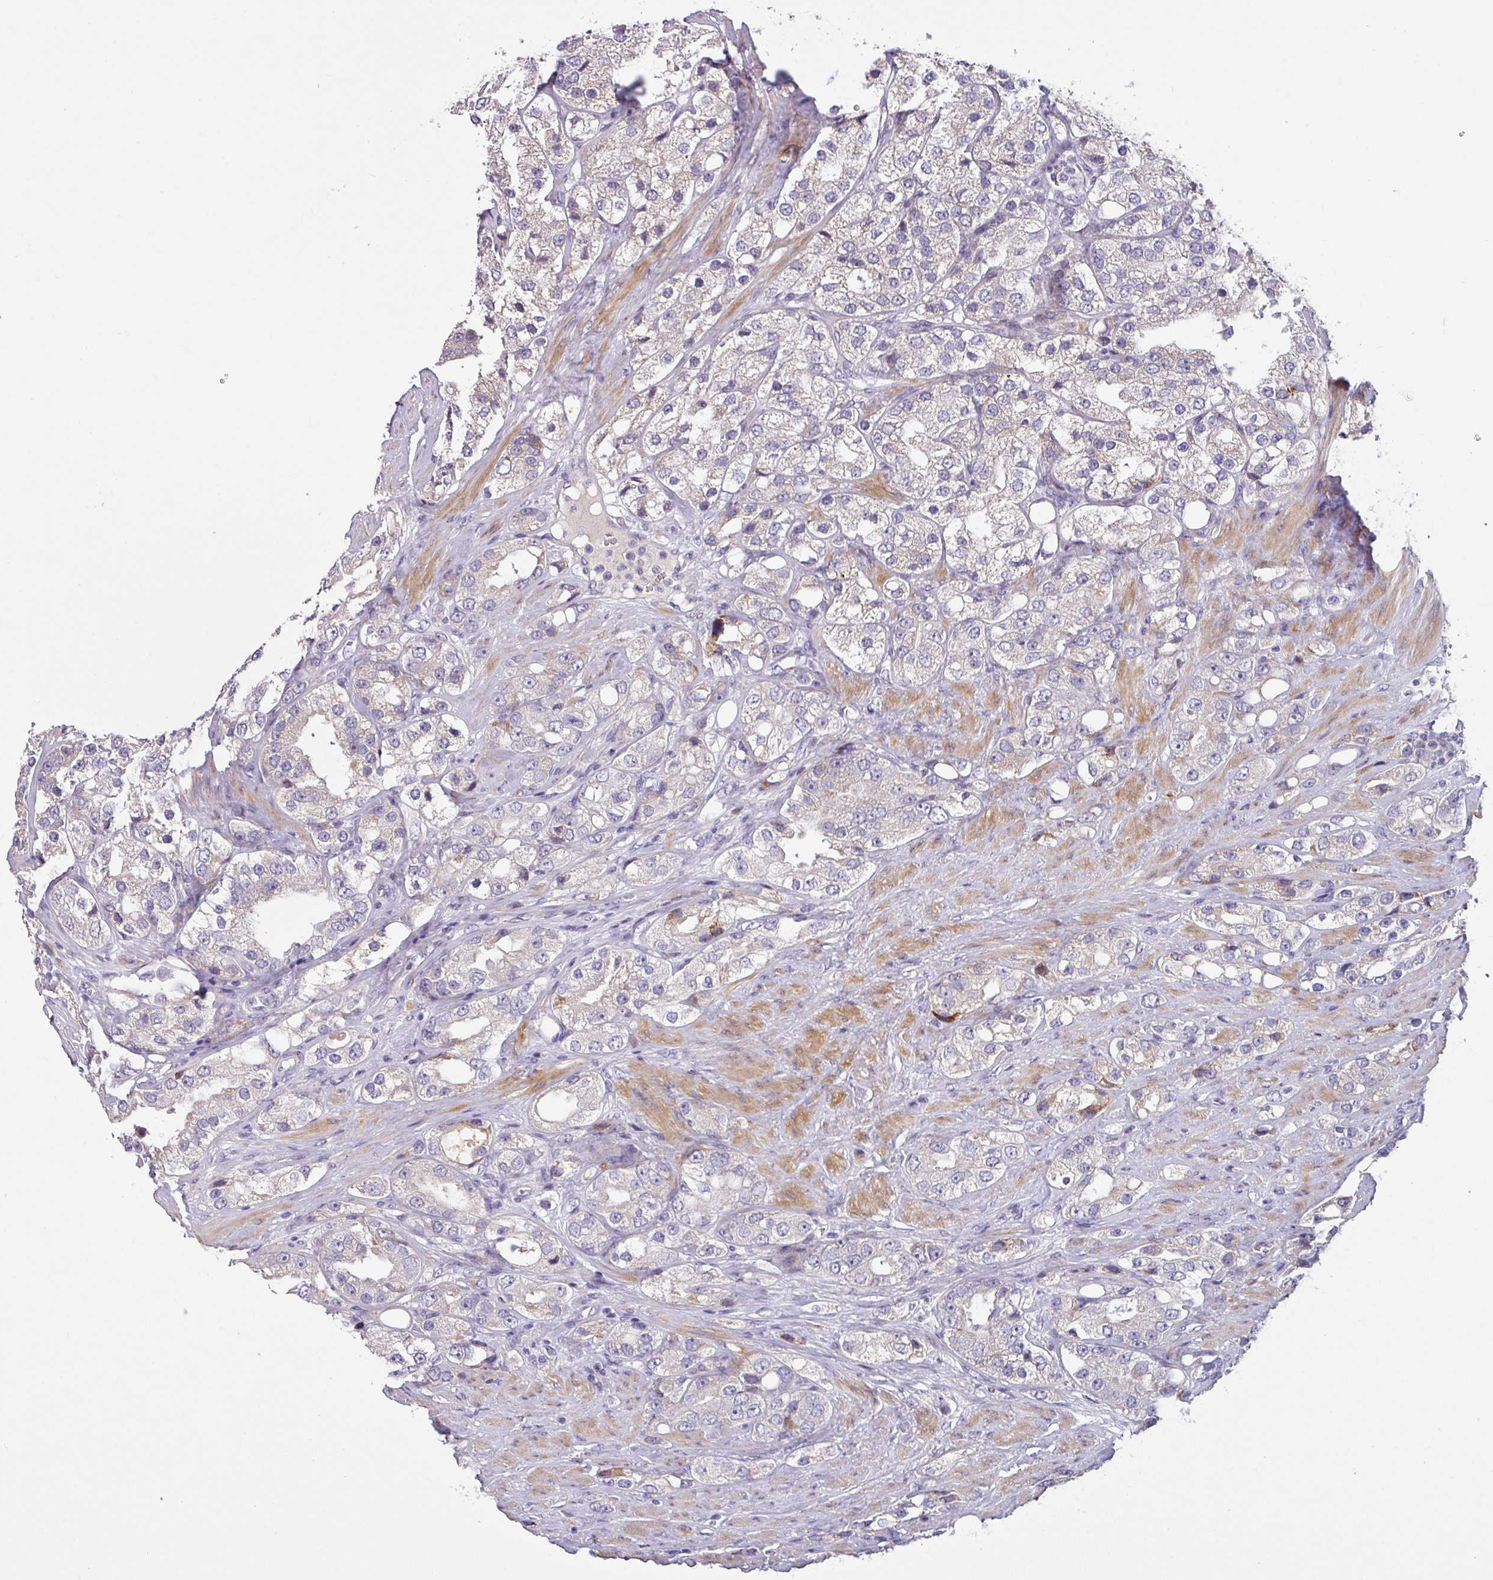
{"staining": {"intensity": "negative", "quantity": "none", "location": "none"}, "tissue": "prostate cancer", "cell_type": "Tumor cells", "image_type": "cancer", "snomed": [{"axis": "morphology", "description": "Adenocarcinoma, NOS"}, {"axis": "topography", "description": "Prostate"}], "caption": "A high-resolution micrograph shows immunohistochemistry (IHC) staining of prostate cancer, which reveals no significant staining in tumor cells.", "gene": "KLHL3", "patient": {"sex": "male", "age": 79}}